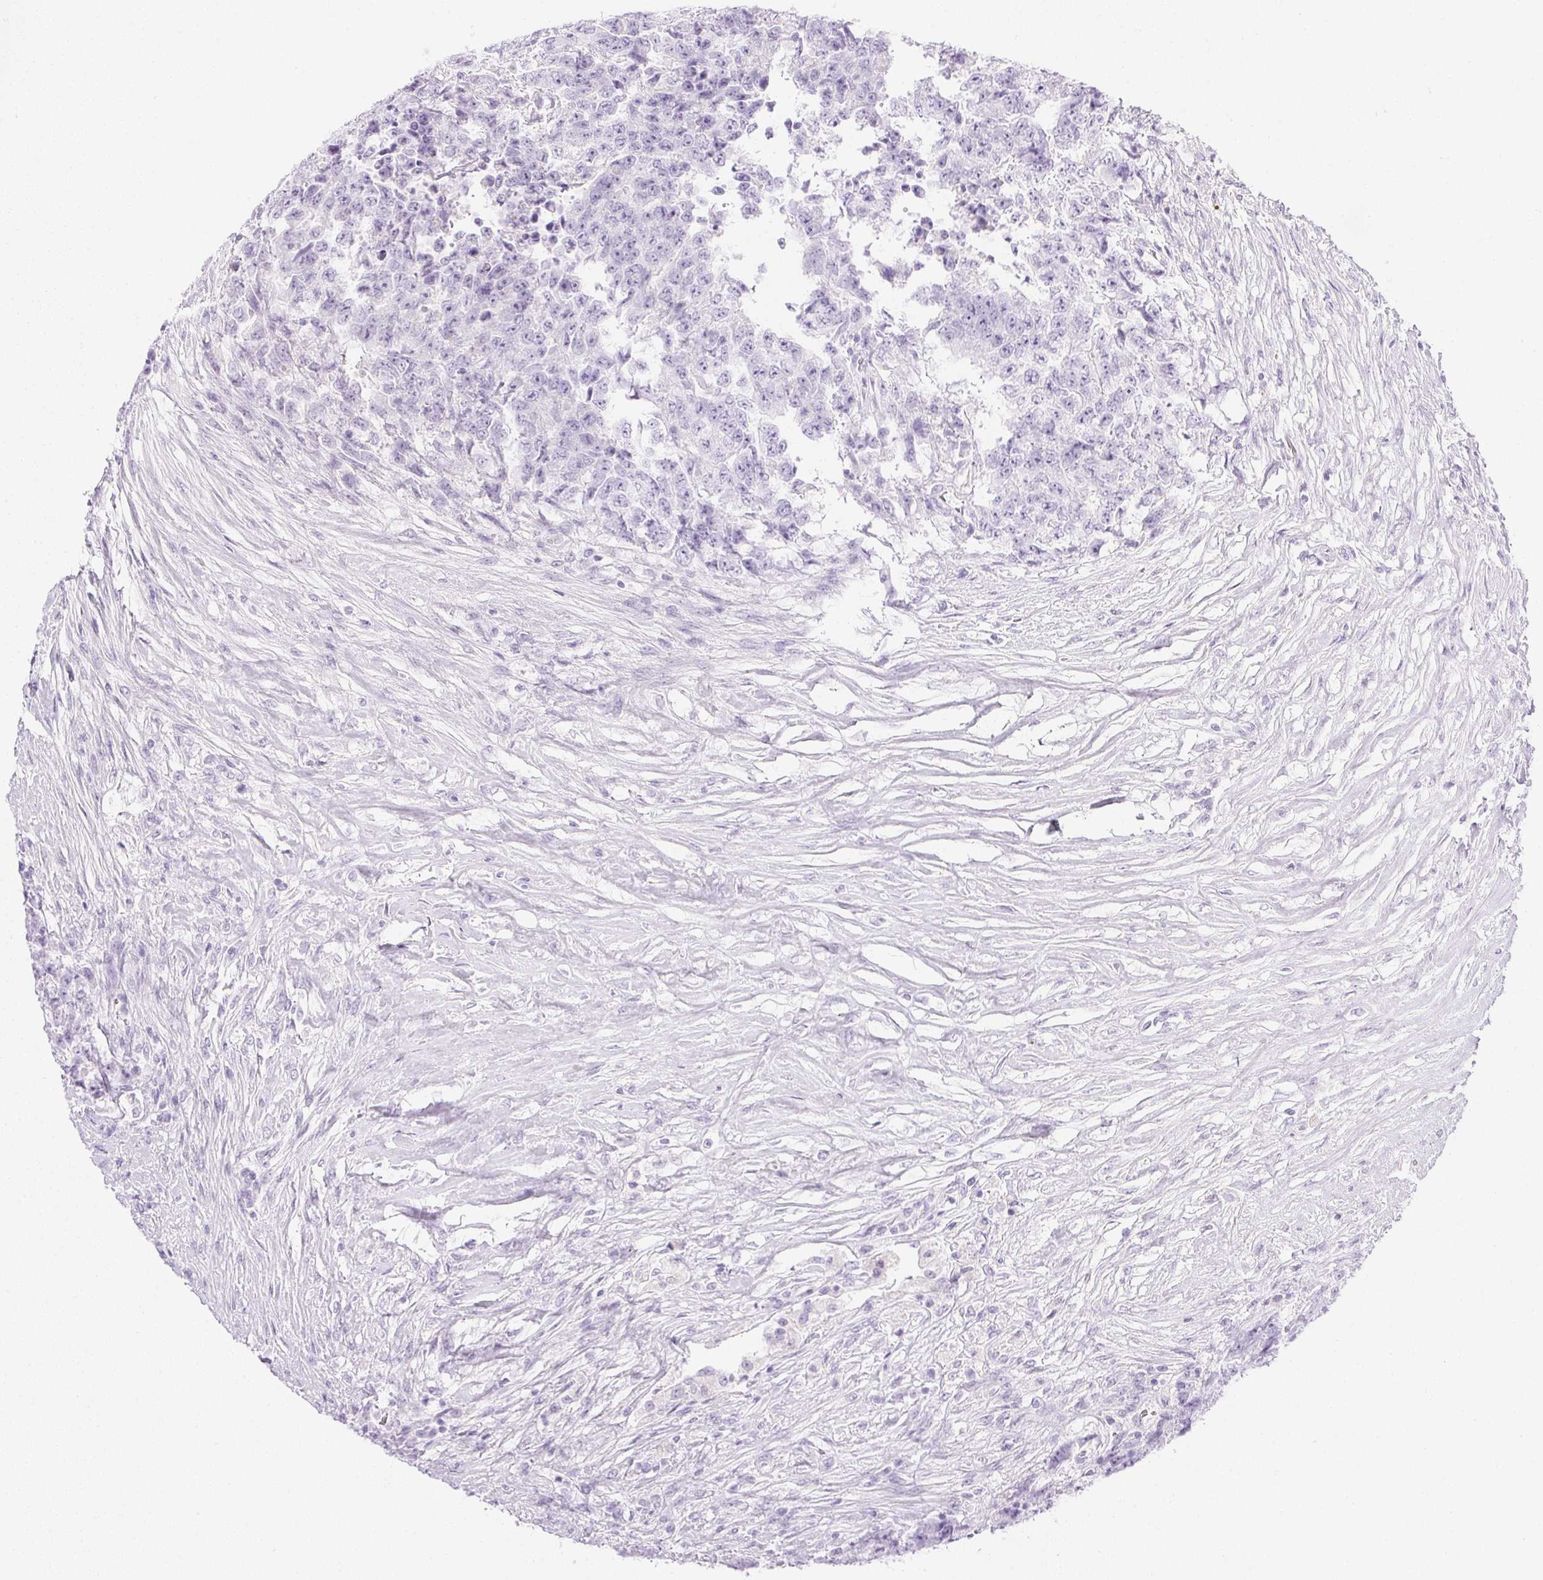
{"staining": {"intensity": "negative", "quantity": "none", "location": "none"}, "tissue": "testis cancer", "cell_type": "Tumor cells", "image_type": "cancer", "snomed": [{"axis": "morphology", "description": "Carcinoma, Embryonal, NOS"}, {"axis": "topography", "description": "Testis"}], "caption": "An immunohistochemistry photomicrograph of testis cancer (embryonal carcinoma) is shown. There is no staining in tumor cells of testis cancer (embryonal carcinoma).", "gene": "CPB1", "patient": {"sex": "male", "age": 24}}